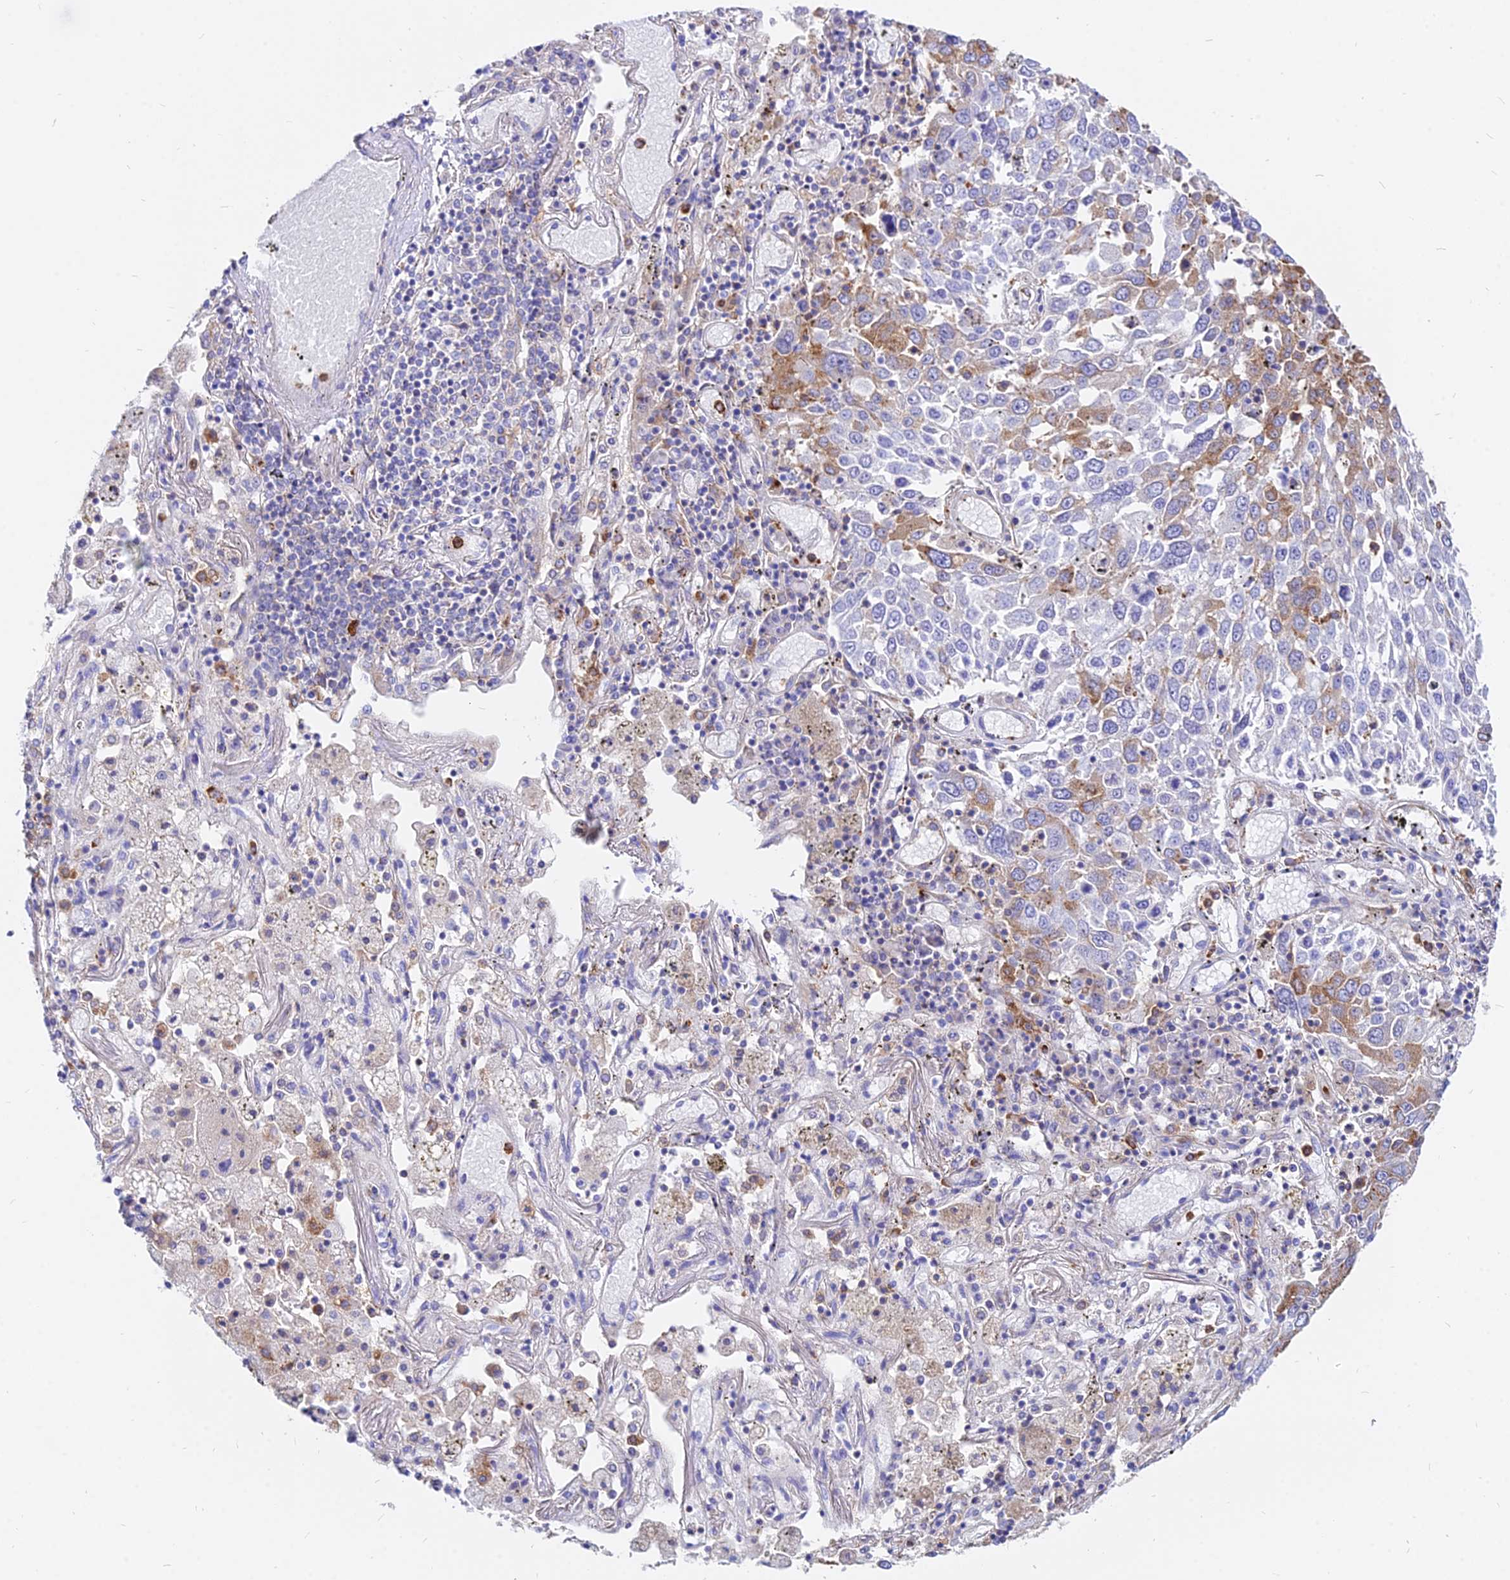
{"staining": {"intensity": "moderate", "quantity": "<25%", "location": "cytoplasmic/membranous"}, "tissue": "lung cancer", "cell_type": "Tumor cells", "image_type": "cancer", "snomed": [{"axis": "morphology", "description": "Squamous cell carcinoma, NOS"}, {"axis": "topography", "description": "Lung"}], "caption": "Tumor cells demonstrate low levels of moderate cytoplasmic/membranous positivity in about <25% of cells in human squamous cell carcinoma (lung).", "gene": "AGTRAP", "patient": {"sex": "male", "age": 65}}